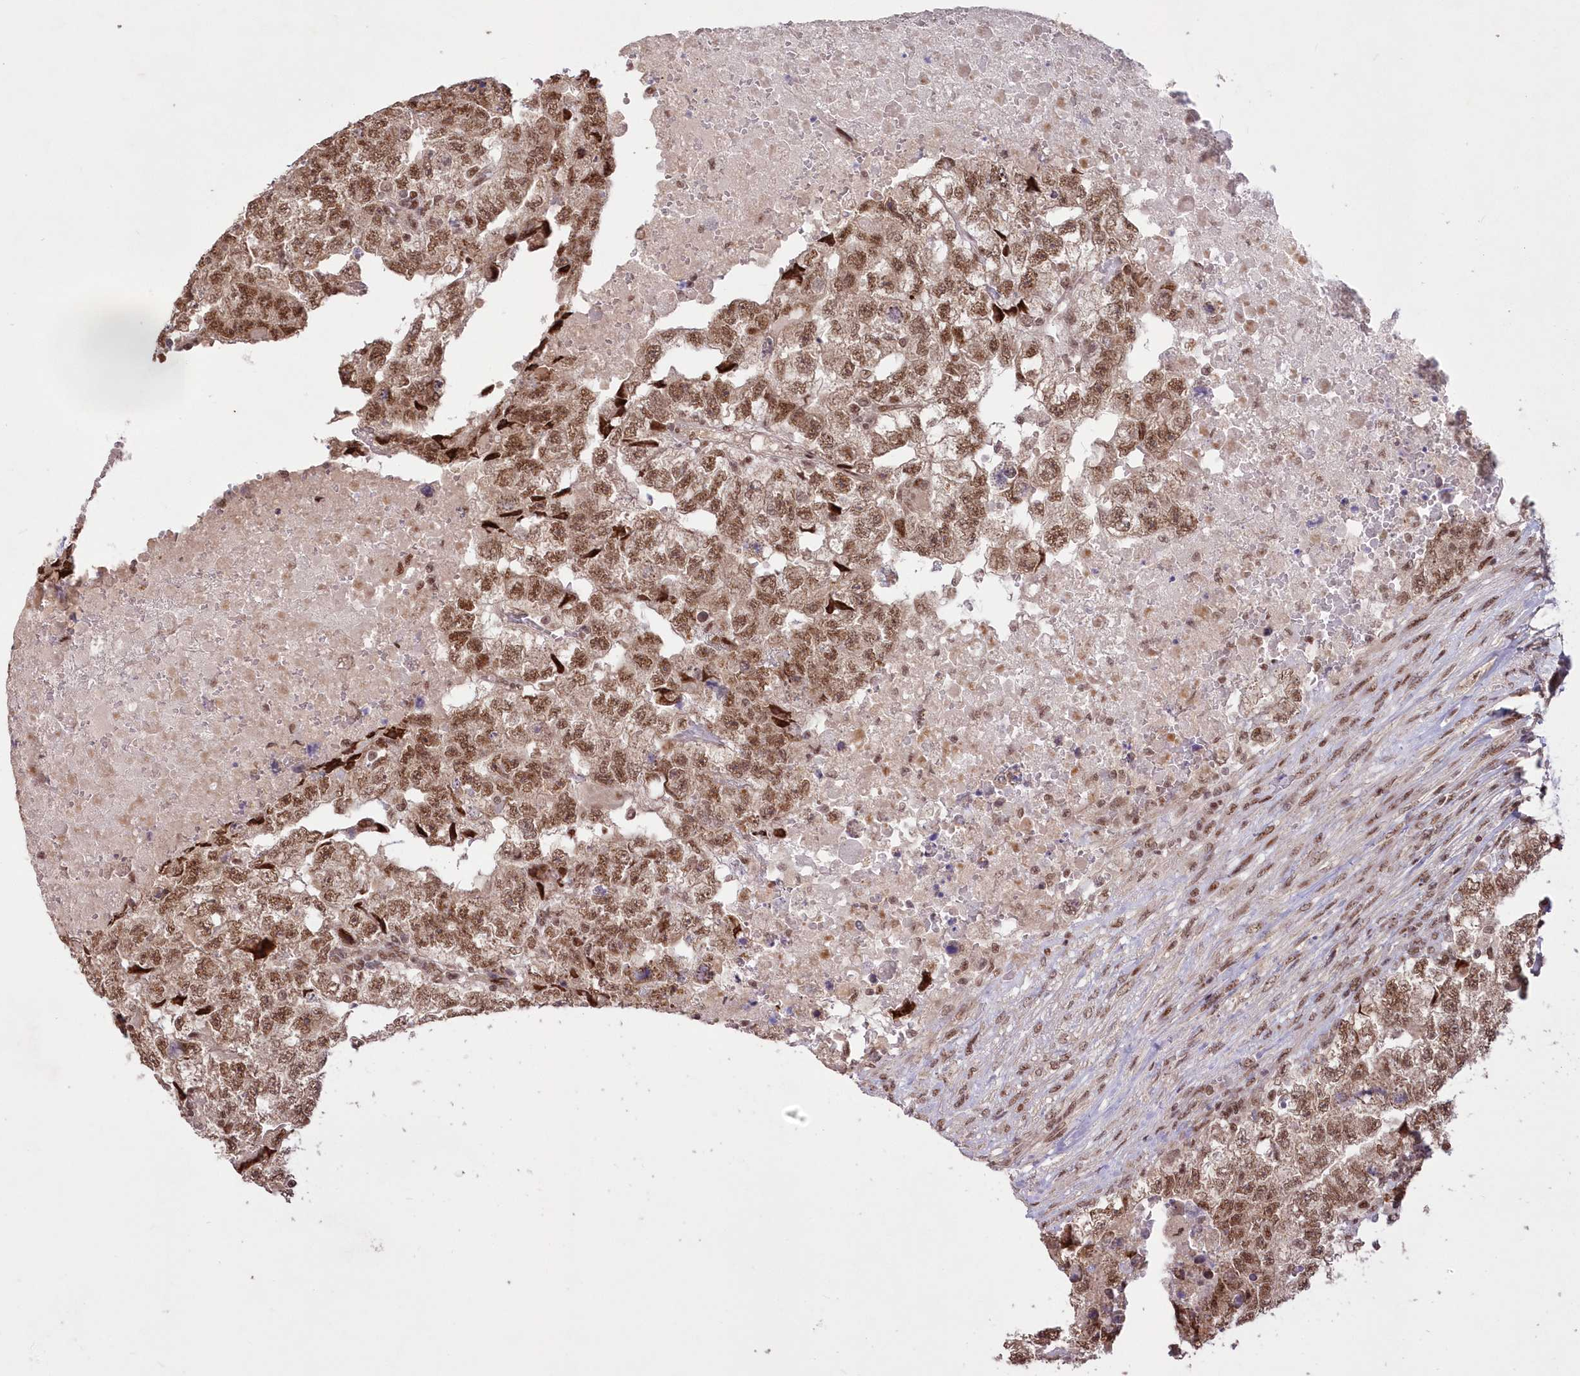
{"staining": {"intensity": "moderate", "quantity": ">75%", "location": "cytoplasmic/membranous,nuclear"}, "tissue": "testis cancer", "cell_type": "Tumor cells", "image_type": "cancer", "snomed": [{"axis": "morphology", "description": "Carcinoma, Embryonal, NOS"}, {"axis": "topography", "description": "Testis"}], "caption": "This is an image of IHC staining of embryonal carcinoma (testis), which shows moderate staining in the cytoplasmic/membranous and nuclear of tumor cells.", "gene": "WBP1L", "patient": {"sex": "male", "age": 36}}